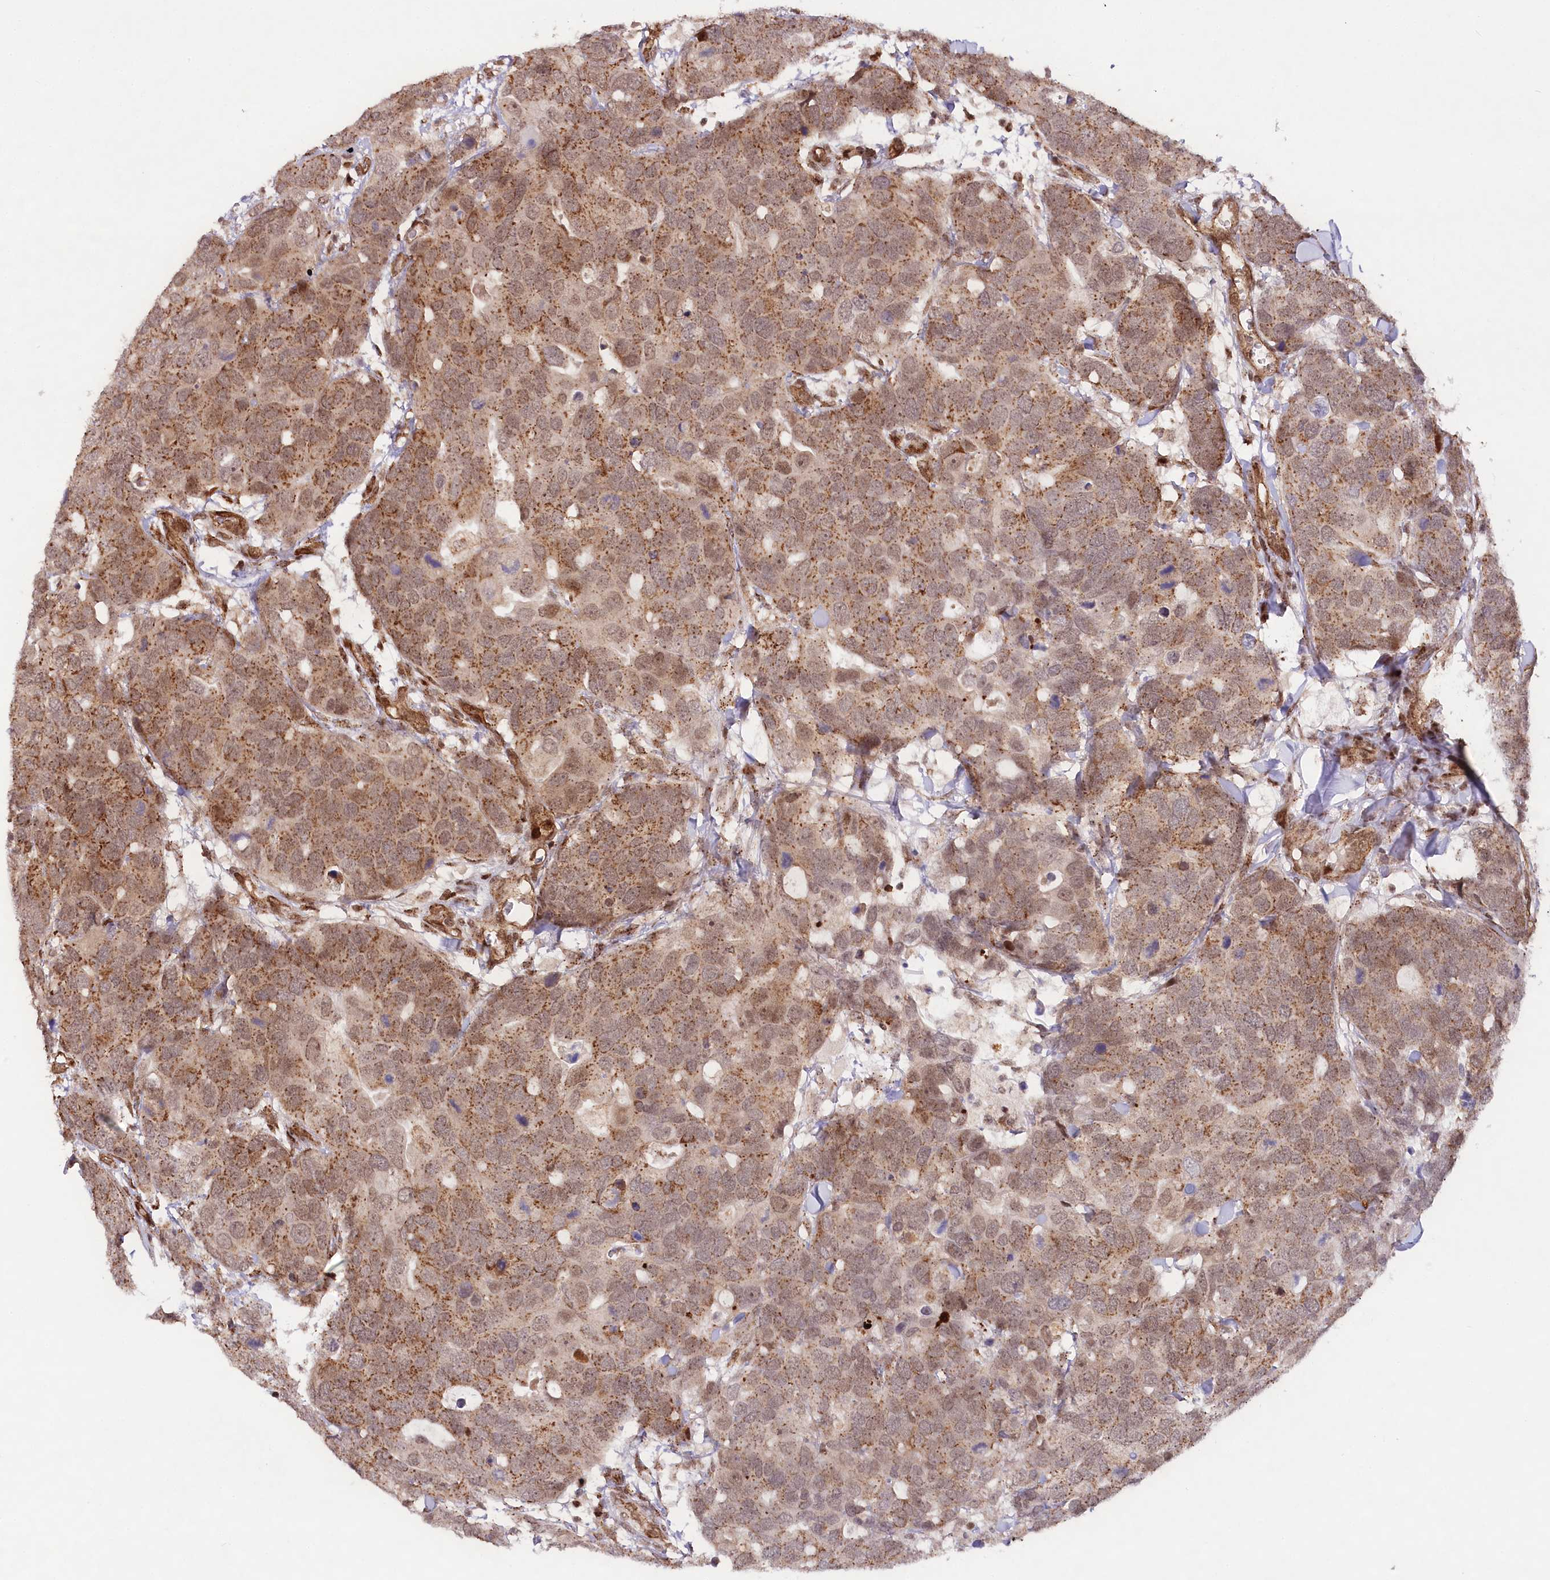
{"staining": {"intensity": "moderate", "quantity": ">75%", "location": "cytoplasmic/membranous"}, "tissue": "breast cancer", "cell_type": "Tumor cells", "image_type": "cancer", "snomed": [{"axis": "morphology", "description": "Duct carcinoma"}, {"axis": "topography", "description": "Breast"}], "caption": "Invasive ductal carcinoma (breast) was stained to show a protein in brown. There is medium levels of moderate cytoplasmic/membranous staining in approximately >75% of tumor cells.", "gene": "COPG1", "patient": {"sex": "female", "age": 83}}